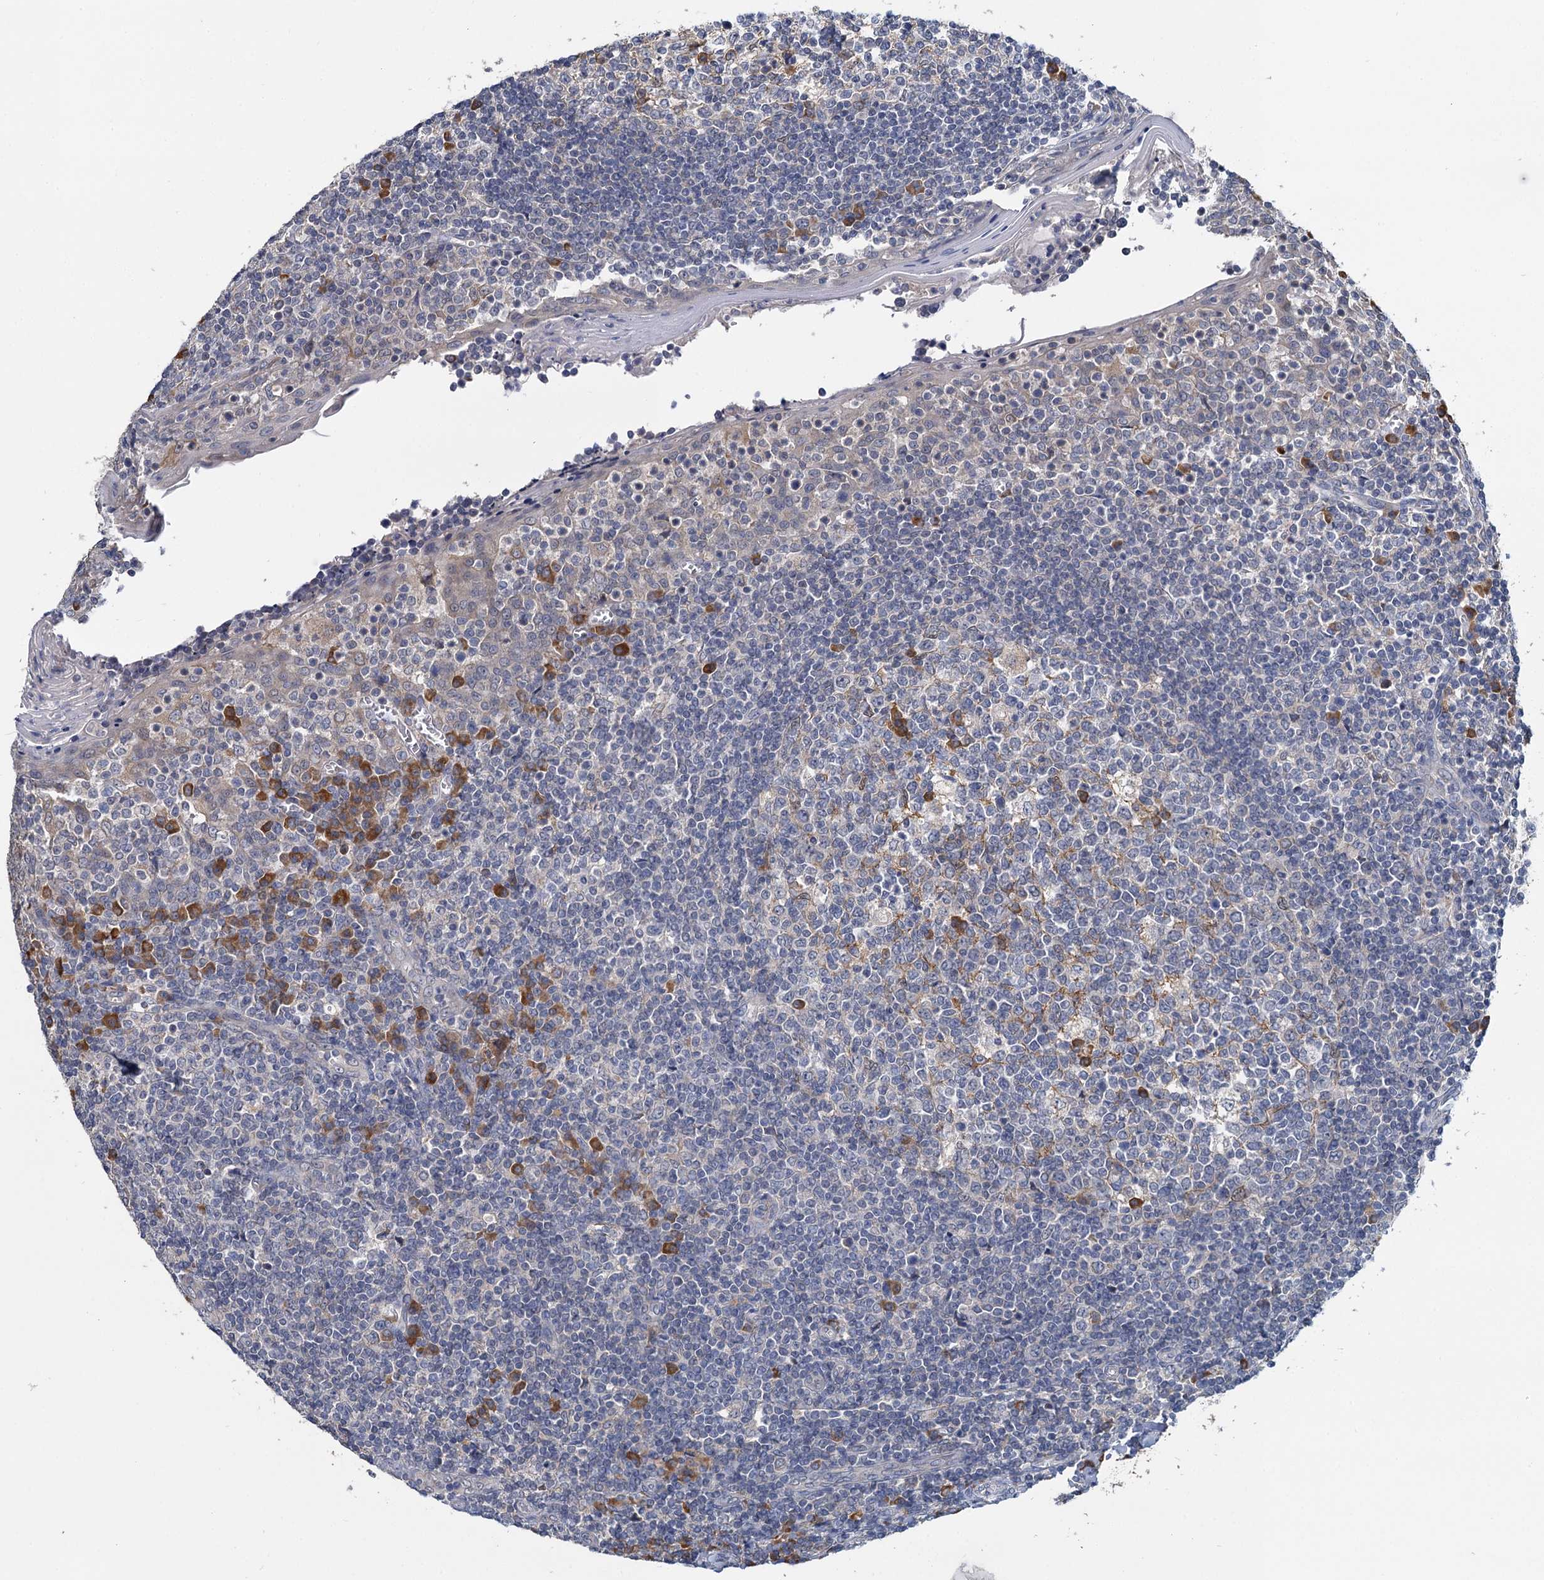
{"staining": {"intensity": "moderate", "quantity": "<25%", "location": "cytoplasmic/membranous"}, "tissue": "tonsil", "cell_type": "Germinal center cells", "image_type": "normal", "snomed": [{"axis": "morphology", "description": "Normal tissue, NOS"}, {"axis": "topography", "description": "Tonsil"}], "caption": "Protein staining of unremarkable tonsil displays moderate cytoplasmic/membranous staining in about <25% of germinal center cells.", "gene": "ANKRD42", "patient": {"sex": "female", "age": 19}}